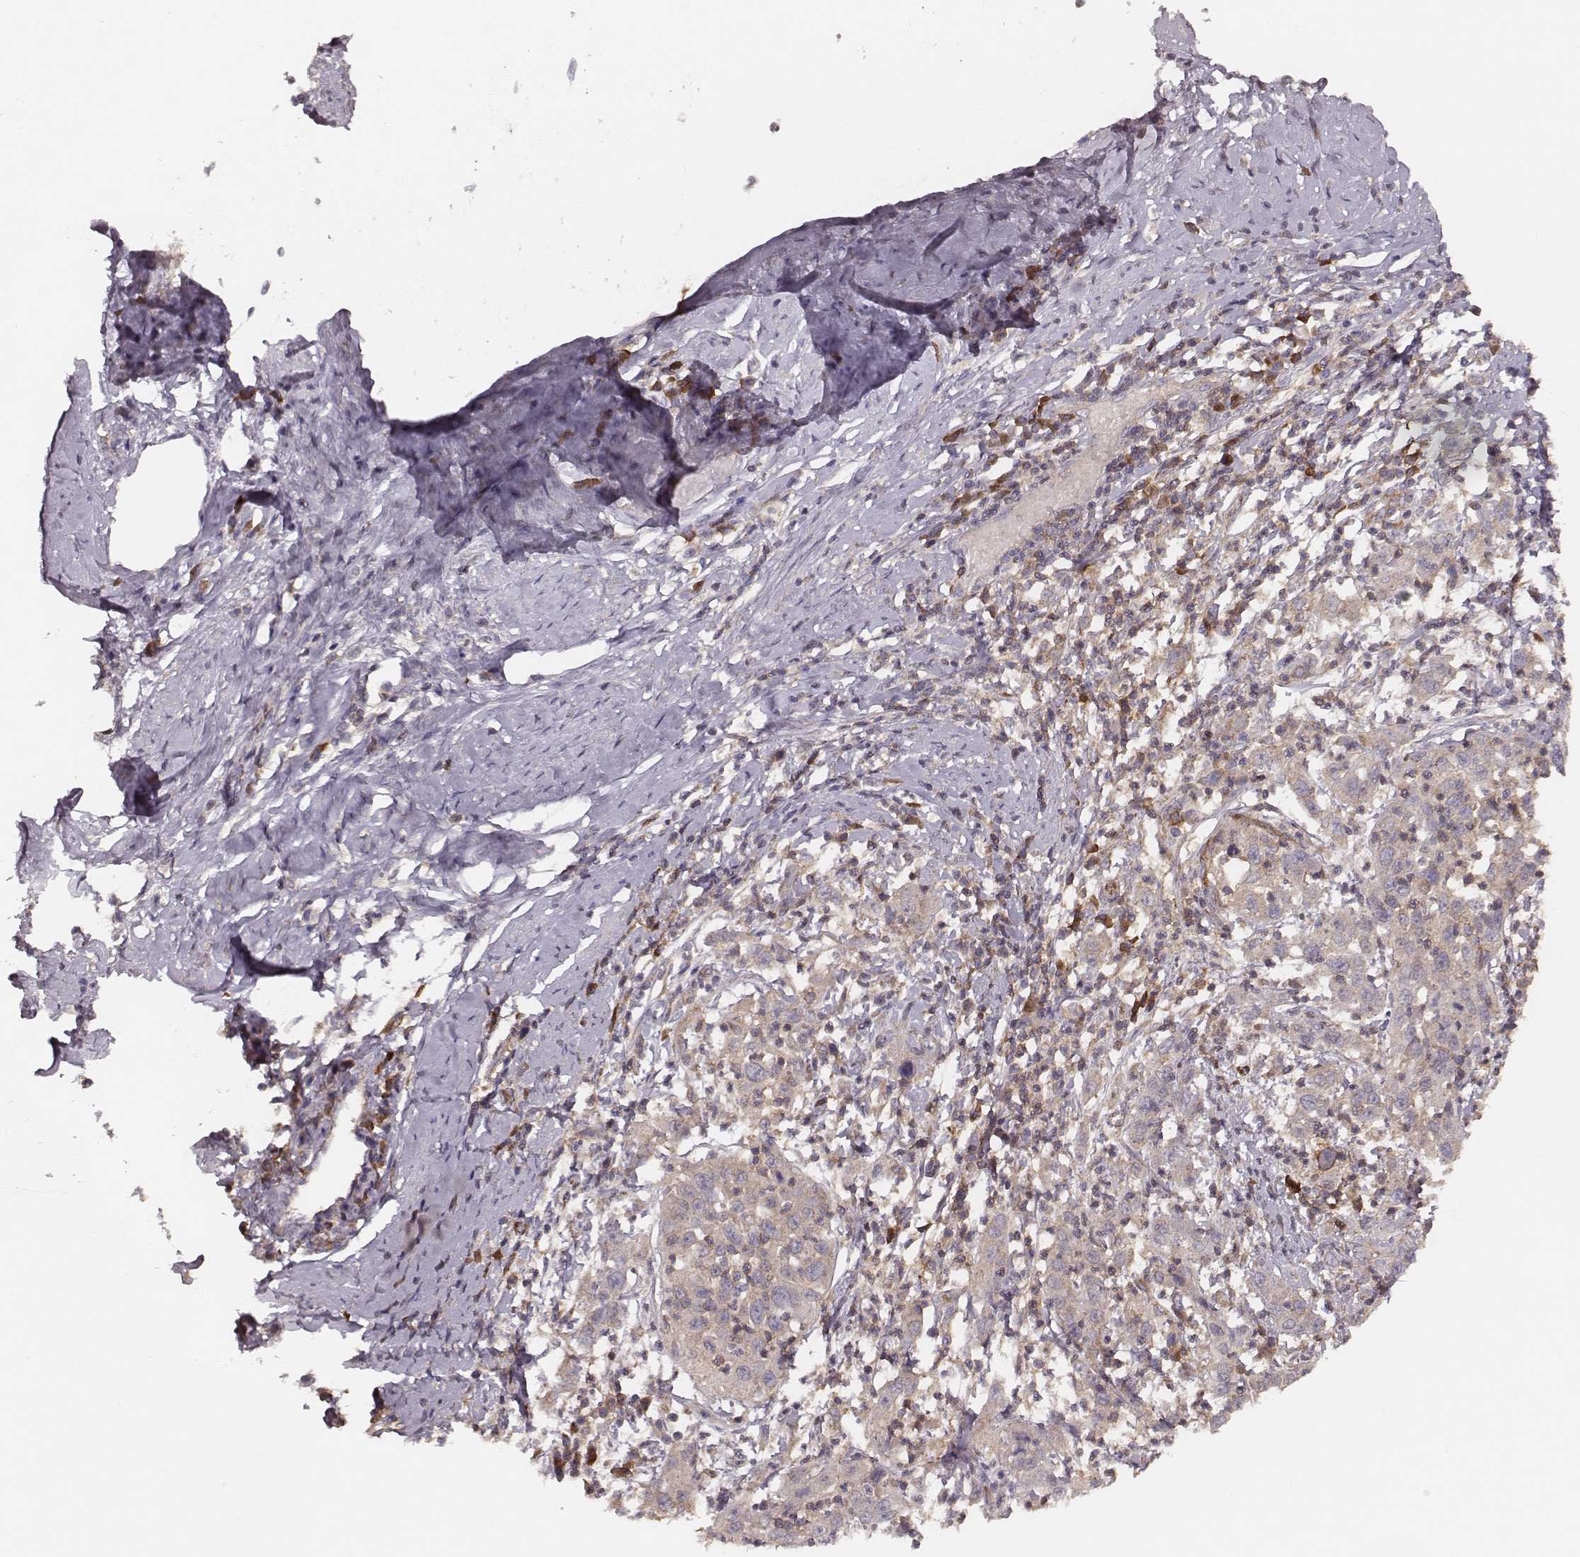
{"staining": {"intensity": "negative", "quantity": "none", "location": "none"}, "tissue": "cervical cancer", "cell_type": "Tumor cells", "image_type": "cancer", "snomed": [{"axis": "morphology", "description": "Squamous cell carcinoma, NOS"}, {"axis": "topography", "description": "Cervix"}], "caption": "Immunohistochemistry (IHC) histopathology image of human squamous cell carcinoma (cervical) stained for a protein (brown), which demonstrates no staining in tumor cells.", "gene": "CARS1", "patient": {"sex": "female", "age": 46}}